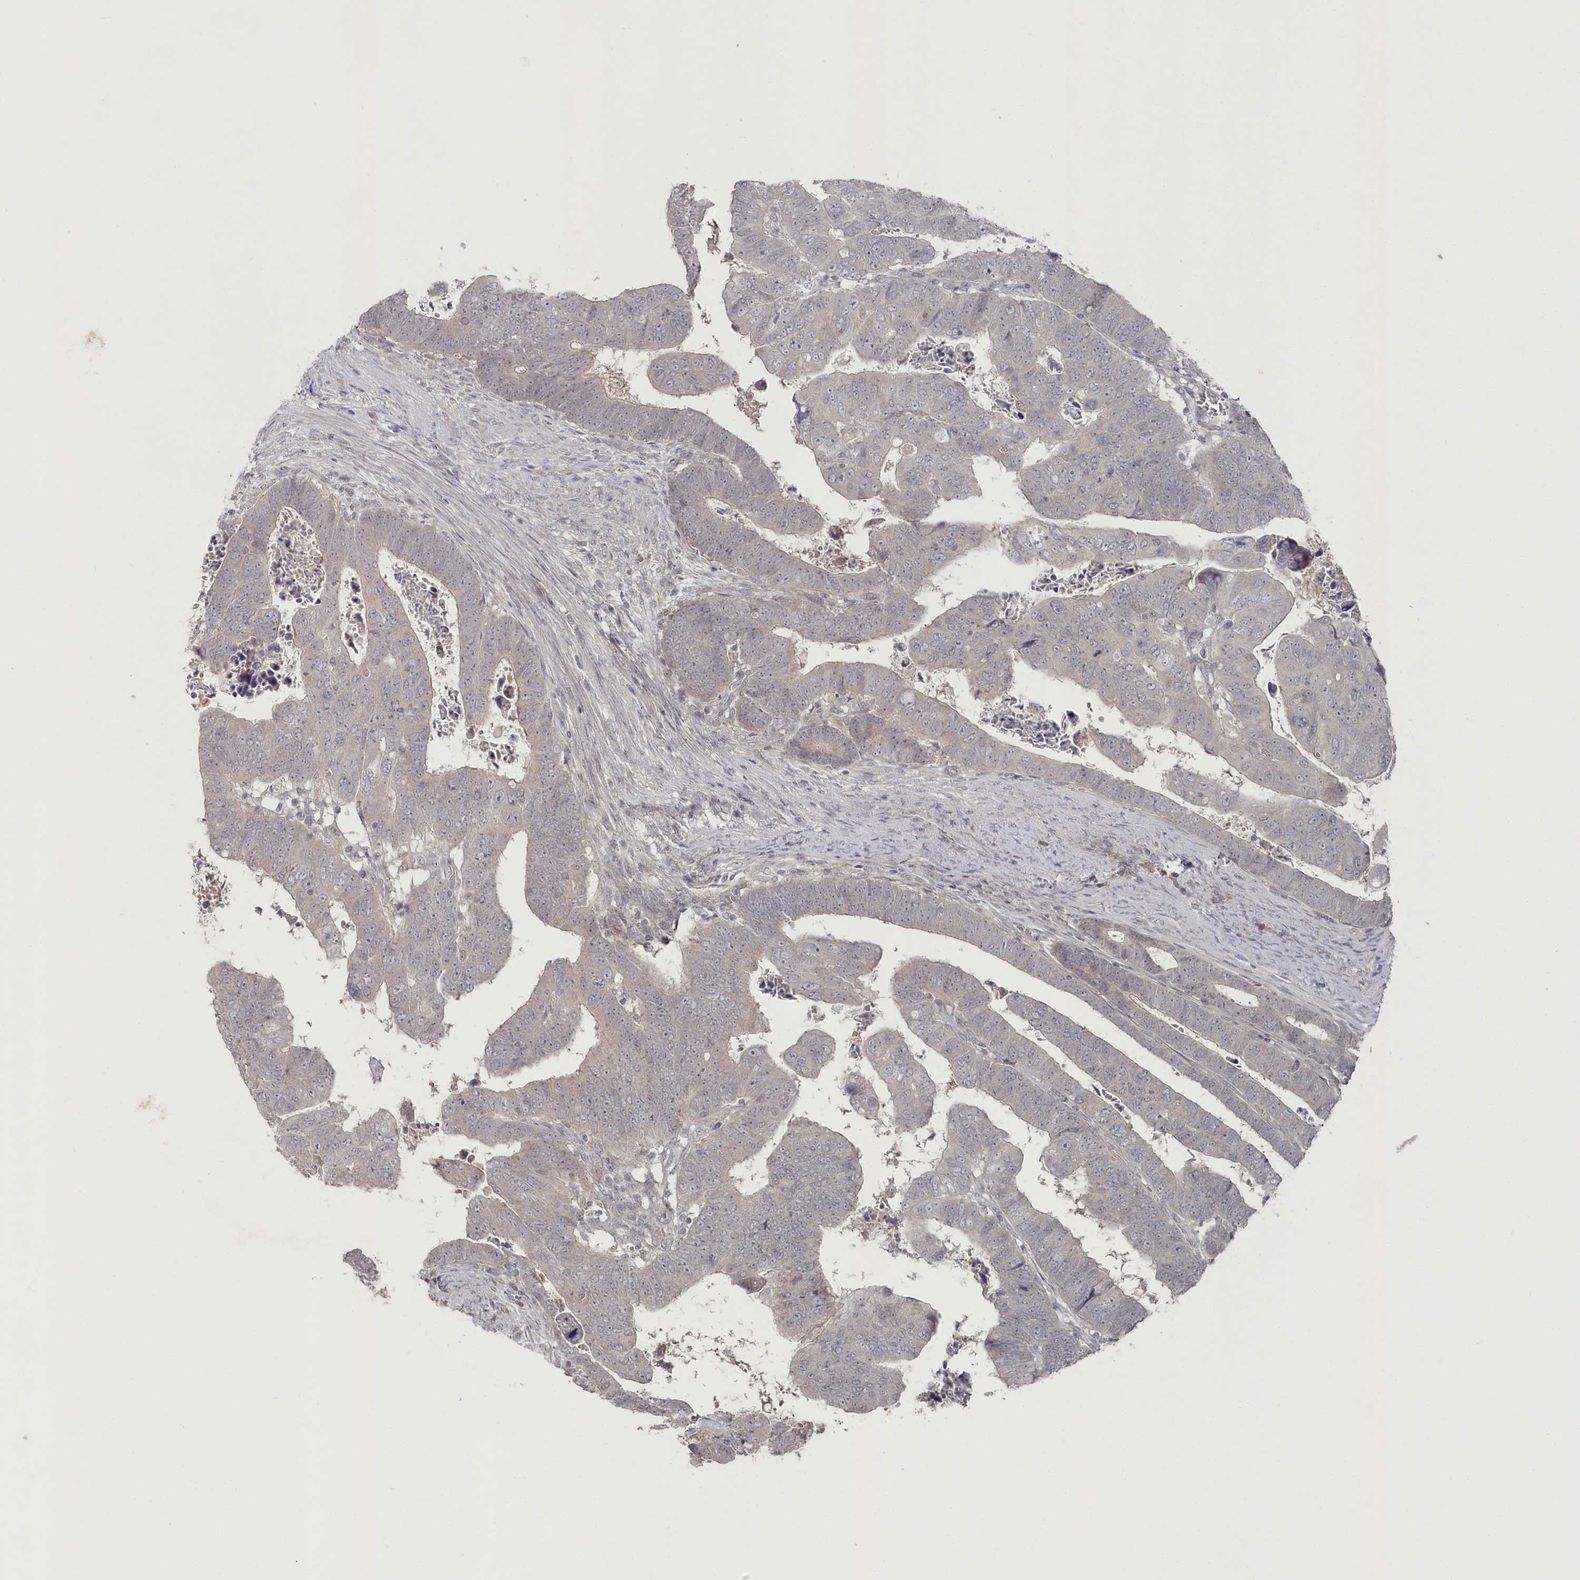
{"staining": {"intensity": "negative", "quantity": "none", "location": "none"}, "tissue": "colorectal cancer", "cell_type": "Tumor cells", "image_type": "cancer", "snomed": [{"axis": "morphology", "description": "Normal tissue, NOS"}, {"axis": "morphology", "description": "Adenocarcinoma, NOS"}, {"axis": "topography", "description": "Rectum"}], "caption": "Protein analysis of colorectal cancer (adenocarcinoma) displays no significant expression in tumor cells.", "gene": "TGFBRAP1", "patient": {"sex": "female", "age": 65}}